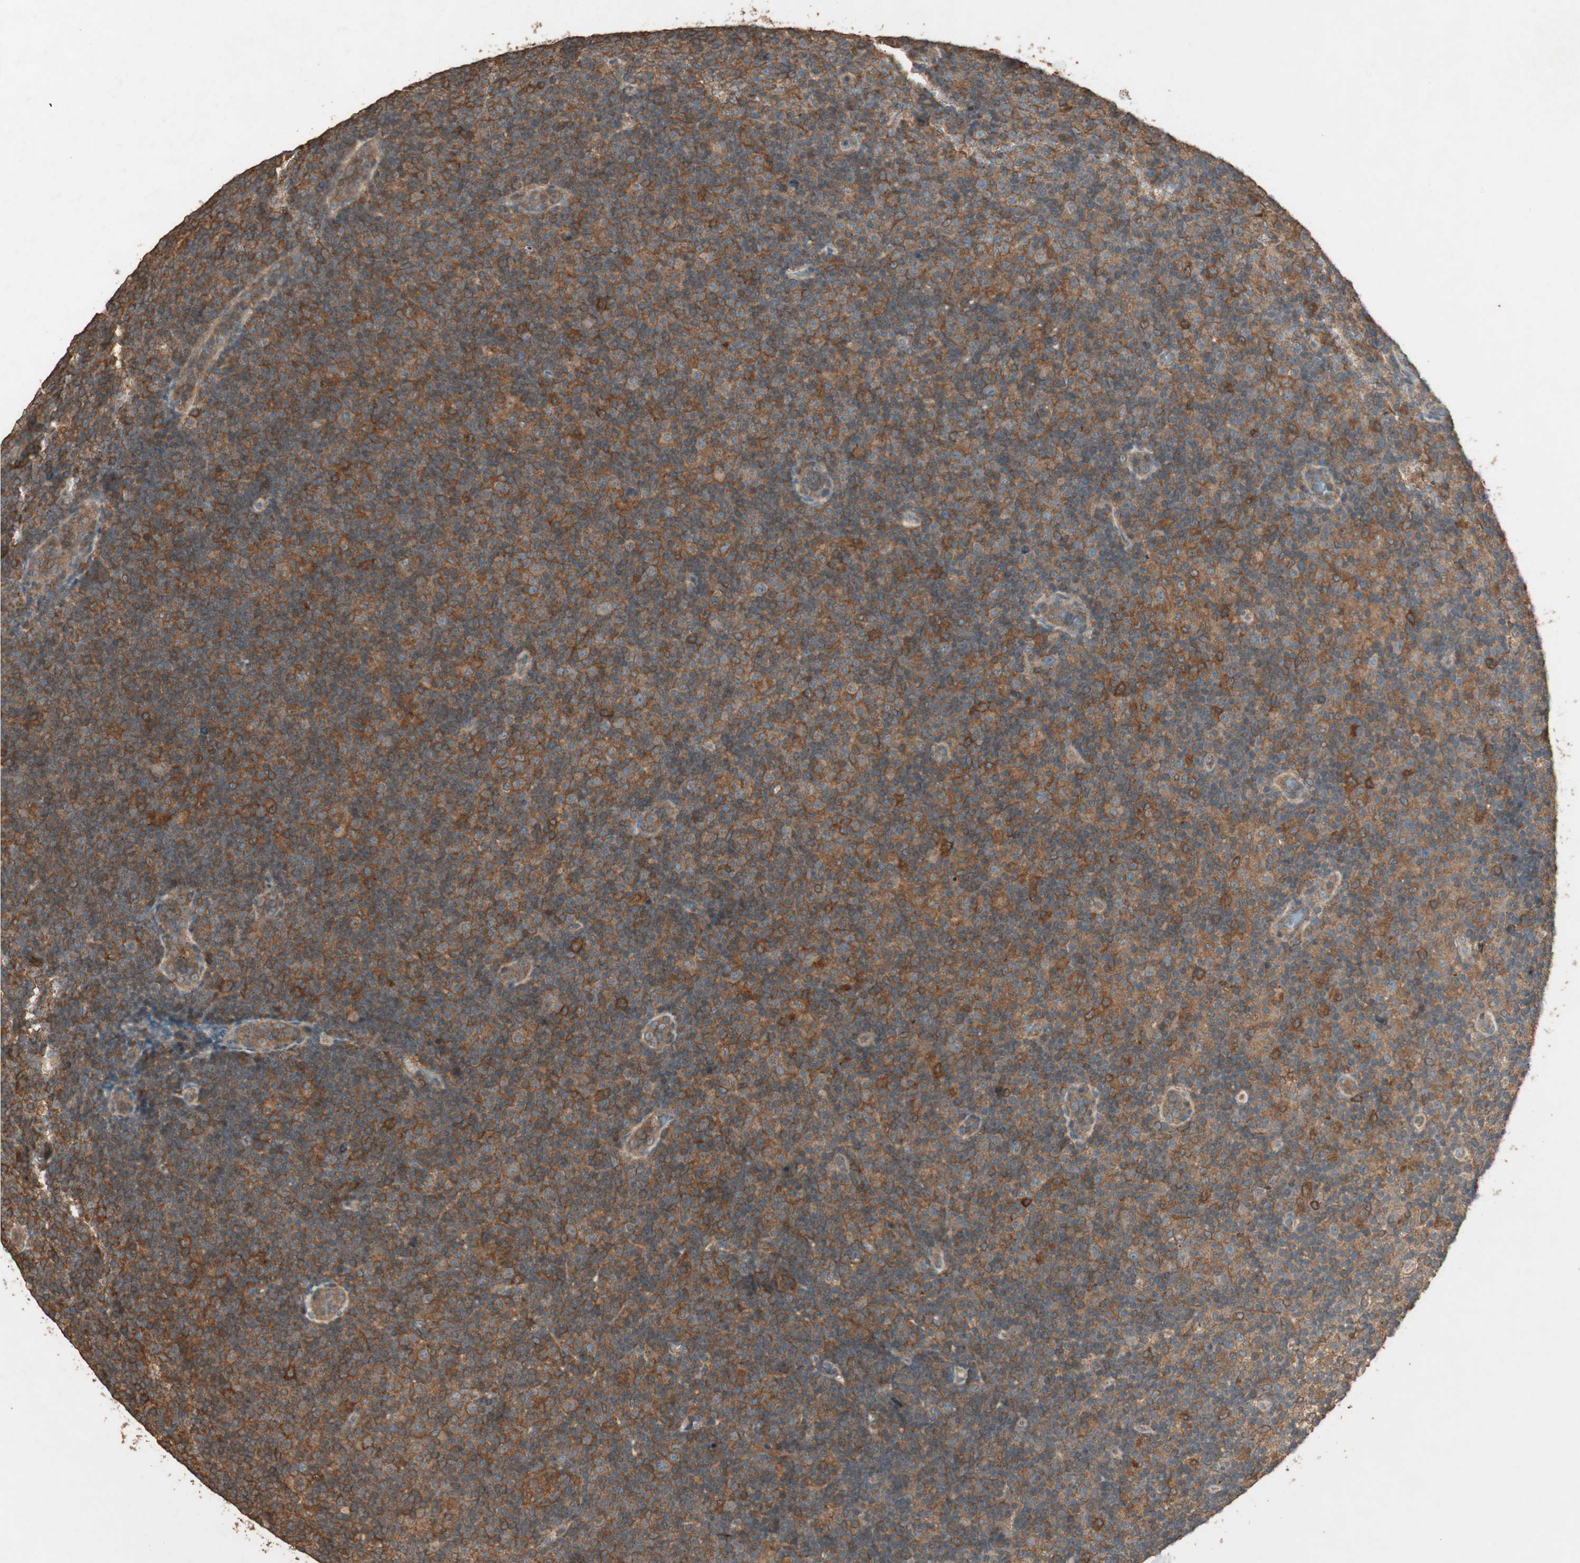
{"staining": {"intensity": "strong", "quantity": ">75%", "location": "cytoplasmic/membranous"}, "tissue": "lymphoma", "cell_type": "Tumor cells", "image_type": "cancer", "snomed": [{"axis": "morphology", "description": "Malignant lymphoma, non-Hodgkin's type, Low grade"}, {"axis": "topography", "description": "Lymph node"}], "caption": "About >75% of tumor cells in lymphoma display strong cytoplasmic/membranous protein positivity as visualized by brown immunohistochemical staining.", "gene": "USP2", "patient": {"sex": "male", "age": 83}}